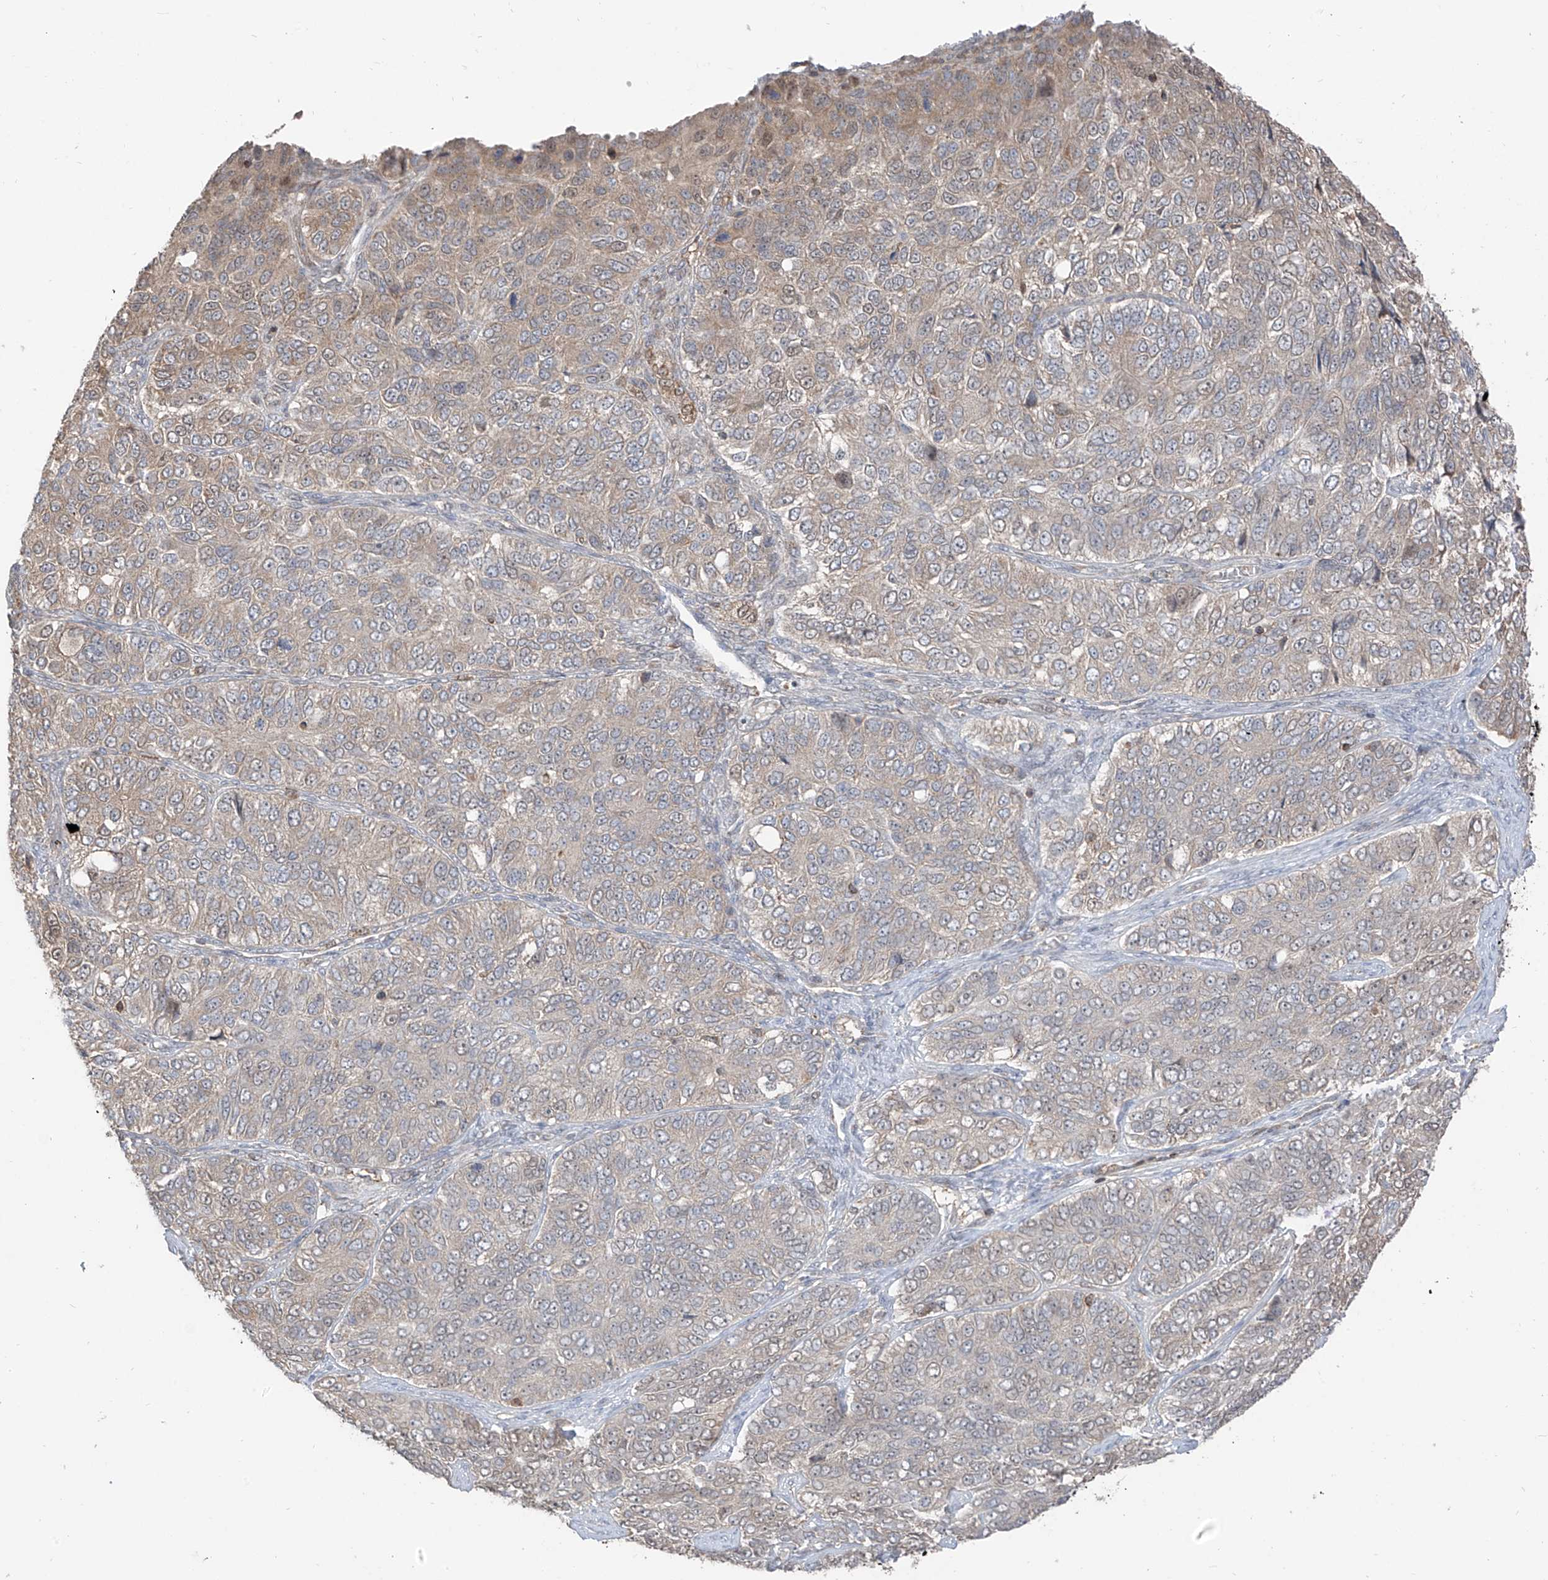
{"staining": {"intensity": "weak", "quantity": "25%-75%", "location": "cytoplasmic/membranous"}, "tissue": "ovarian cancer", "cell_type": "Tumor cells", "image_type": "cancer", "snomed": [{"axis": "morphology", "description": "Carcinoma, endometroid"}, {"axis": "topography", "description": "Ovary"}], "caption": "IHC micrograph of neoplastic tissue: human ovarian endometroid carcinoma stained using IHC displays low levels of weak protein expression localized specifically in the cytoplasmic/membranous of tumor cells, appearing as a cytoplasmic/membranous brown color.", "gene": "ETHE1", "patient": {"sex": "female", "age": 51}}